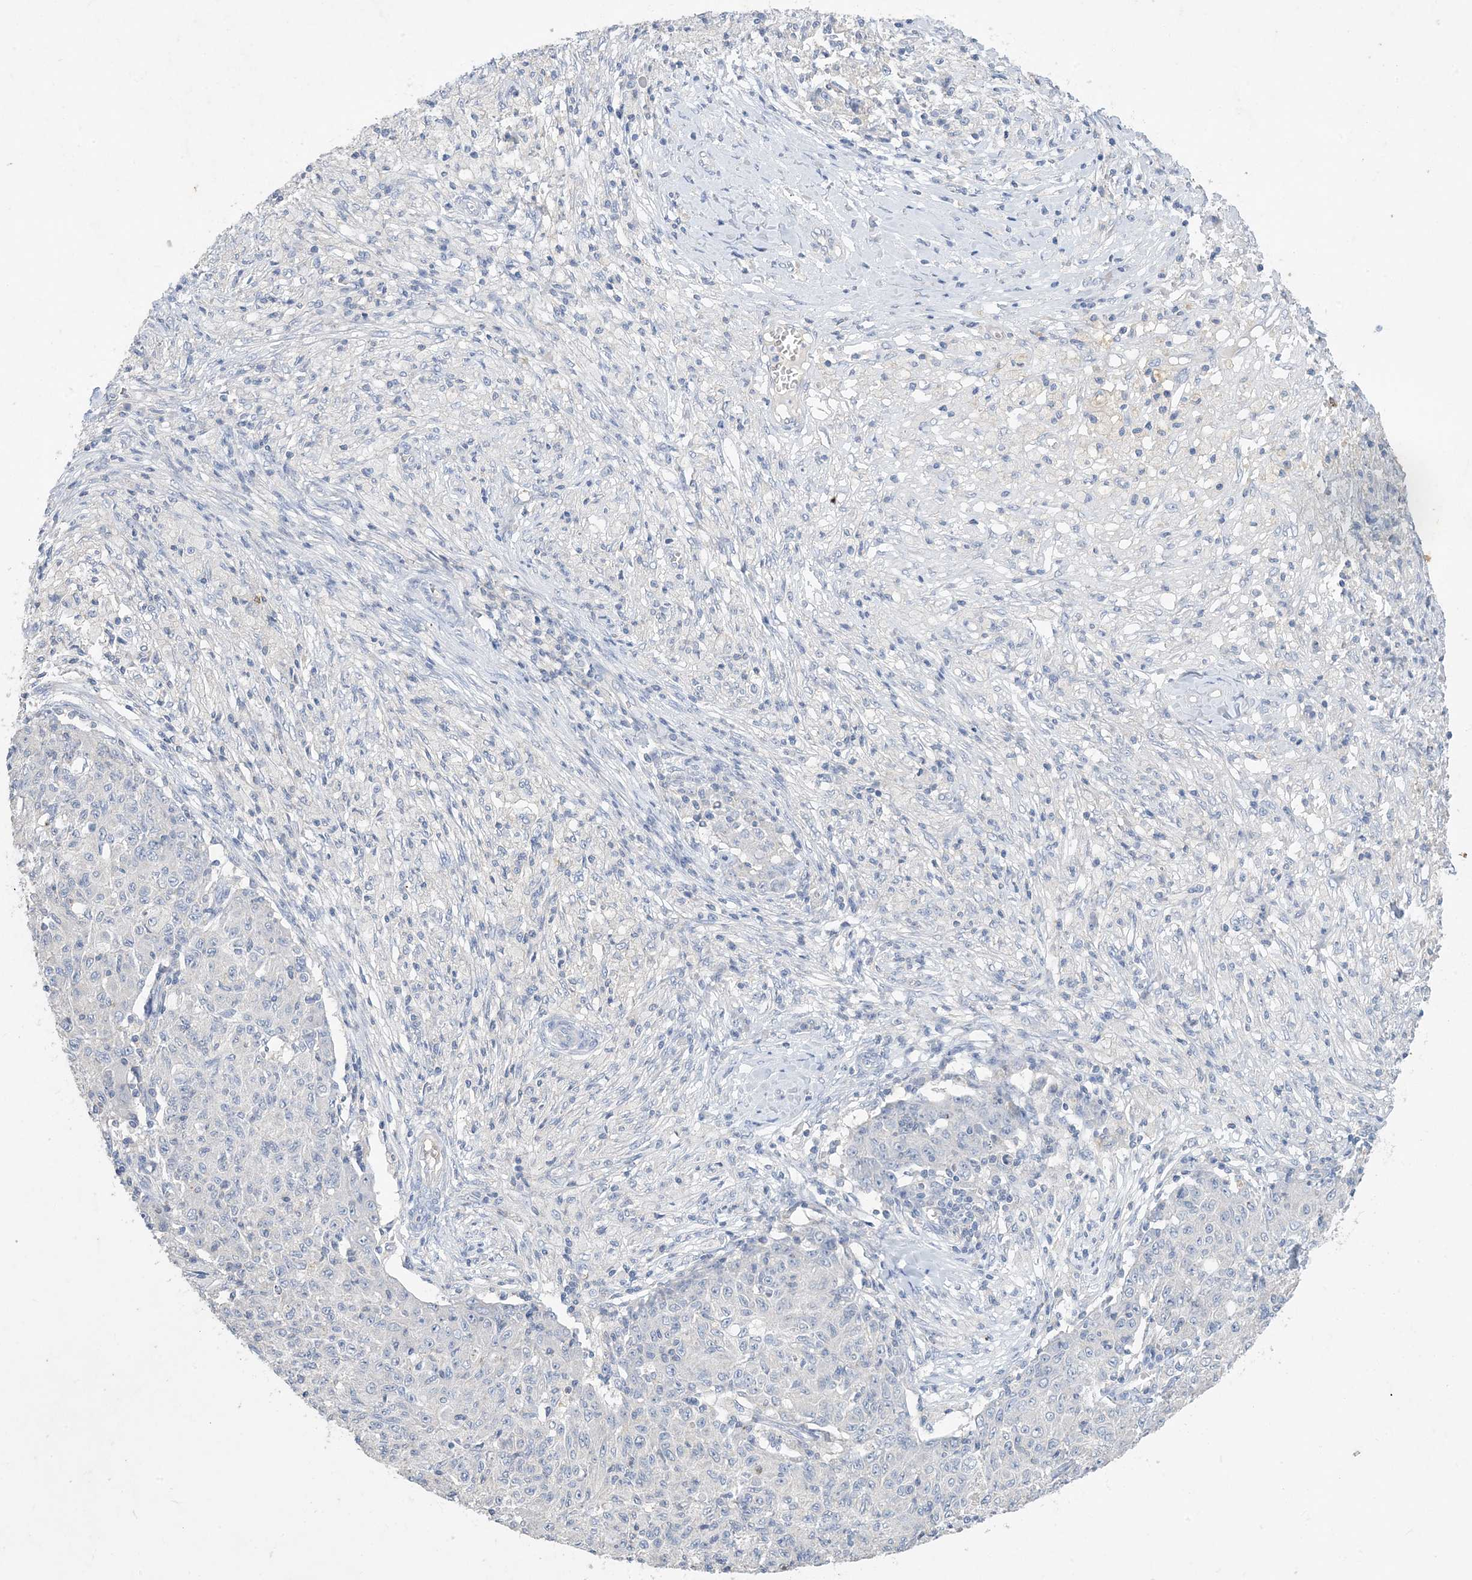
{"staining": {"intensity": "negative", "quantity": "none", "location": "none"}, "tissue": "ovarian cancer", "cell_type": "Tumor cells", "image_type": "cancer", "snomed": [{"axis": "morphology", "description": "Carcinoma, endometroid"}, {"axis": "topography", "description": "Ovary"}], "caption": "DAB immunohistochemical staining of ovarian cancer exhibits no significant positivity in tumor cells. (DAB IHC, high magnification).", "gene": "KPRP", "patient": {"sex": "female", "age": 42}}